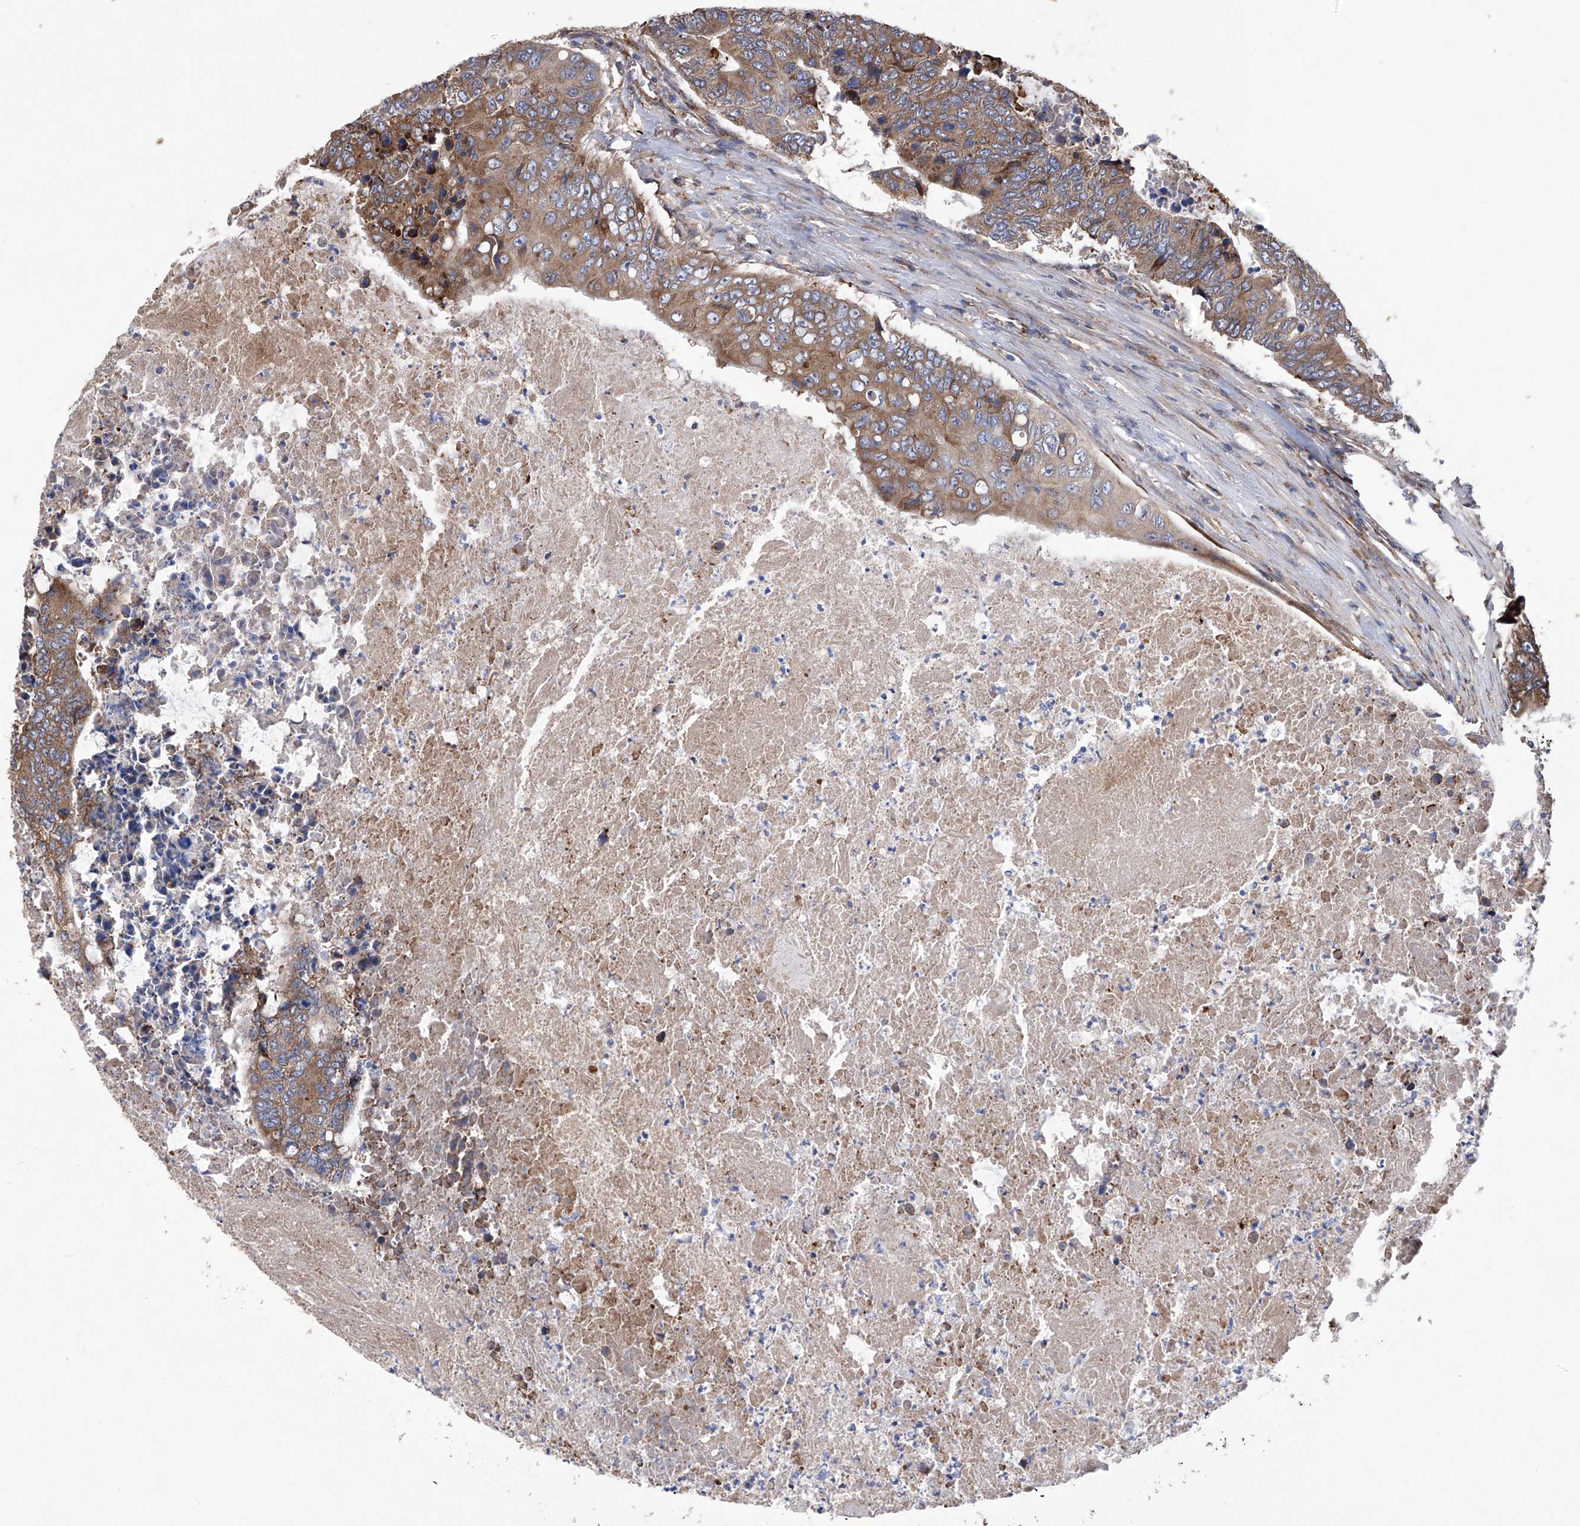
{"staining": {"intensity": "moderate", "quantity": ">75%", "location": "cytoplasmic/membranous"}, "tissue": "colorectal cancer", "cell_type": "Tumor cells", "image_type": "cancer", "snomed": [{"axis": "morphology", "description": "Adenocarcinoma, NOS"}, {"axis": "topography", "description": "Colon"}], "caption": "This is an image of IHC staining of adenocarcinoma (colorectal), which shows moderate positivity in the cytoplasmic/membranous of tumor cells.", "gene": "INPP5B", "patient": {"sex": "male", "age": 87}}